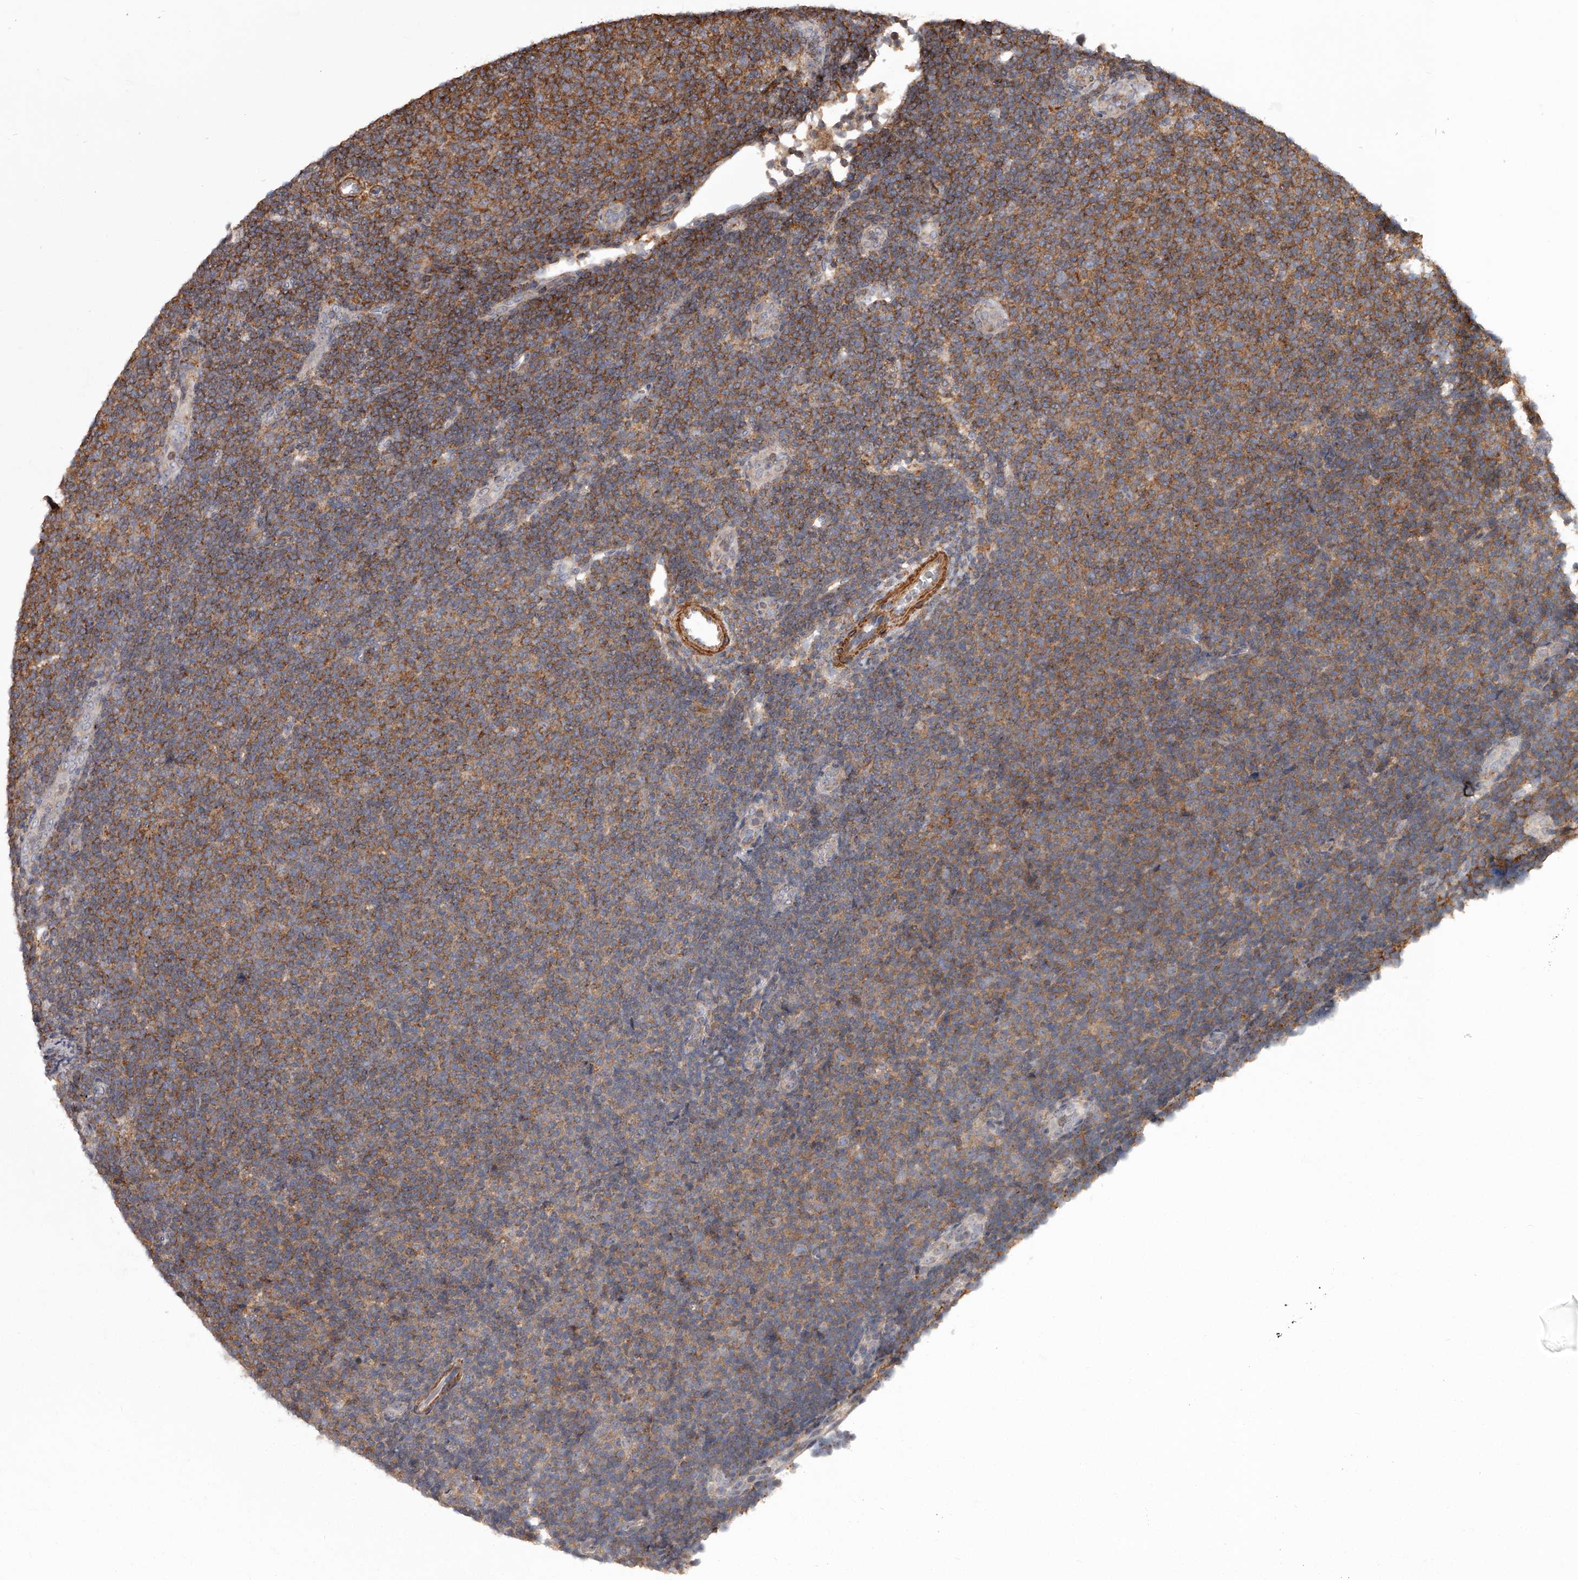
{"staining": {"intensity": "moderate", "quantity": "25%-75%", "location": "cytoplasmic/membranous"}, "tissue": "lymphoma", "cell_type": "Tumor cells", "image_type": "cancer", "snomed": [{"axis": "morphology", "description": "Malignant lymphoma, non-Hodgkin's type, Low grade"}, {"axis": "topography", "description": "Lymph node"}], "caption": "Lymphoma stained with a protein marker exhibits moderate staining in tumor cells.", "gene": "RRP36", "patient": {"sex": "male", "age": 66}}